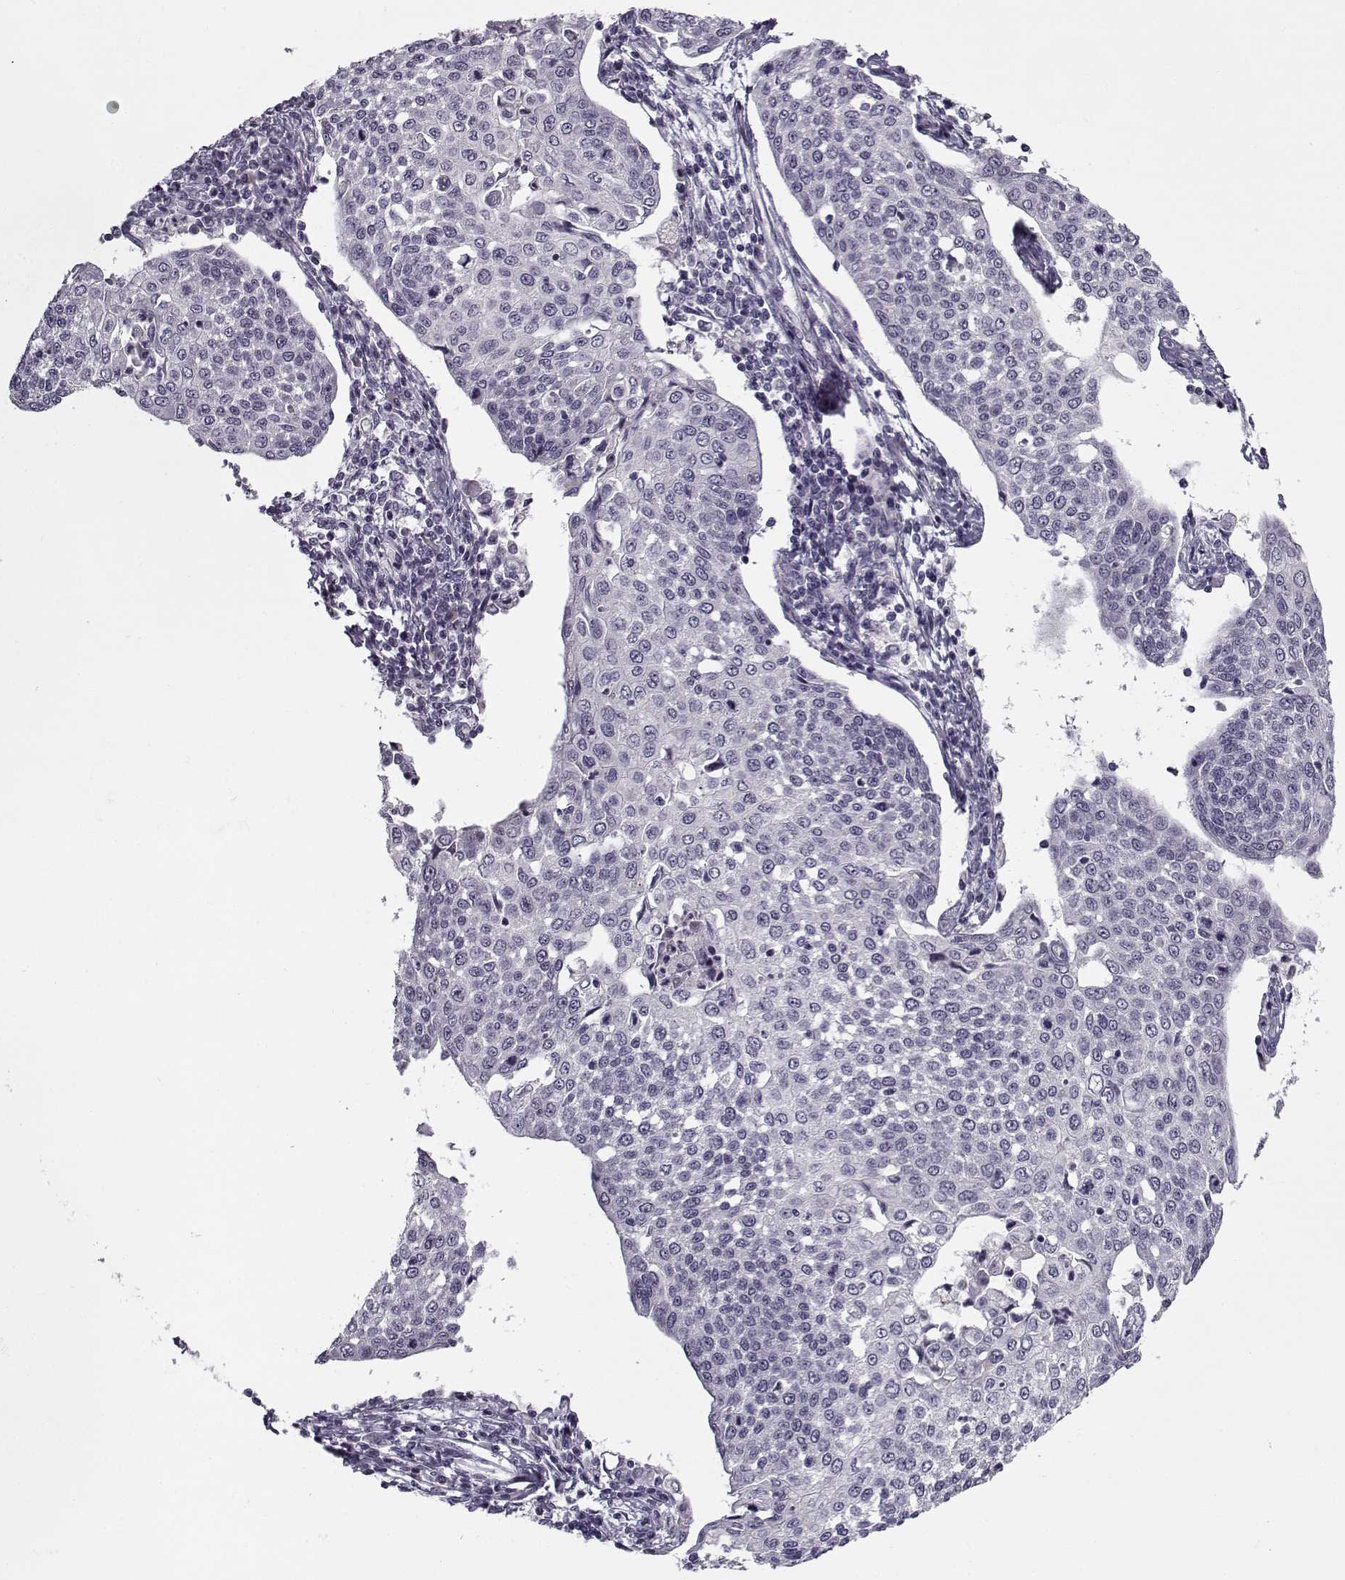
{"staining": {"intensity": "negative", "quantity": "none", "location": "none"}, "tissue": "cervical cancer", "cell_type": "Tumor cells", "image_type": "cancer", "snomed": [{"axis": "morphology", "description": "Squamous cell carcinoma, NOS"}, {"axis": "topography", "description": "Cervix"}], "caption": "The histopathology image exhibits no staining of tumor cells in cervical cancer. (DAB (3,3'-diaminobenzidine) immunohistochemistry (IHC) visualized using brightfield microscopy, high magnification).", "gene": "SNCA", "patient": {"sex": "female", "age": 34}}